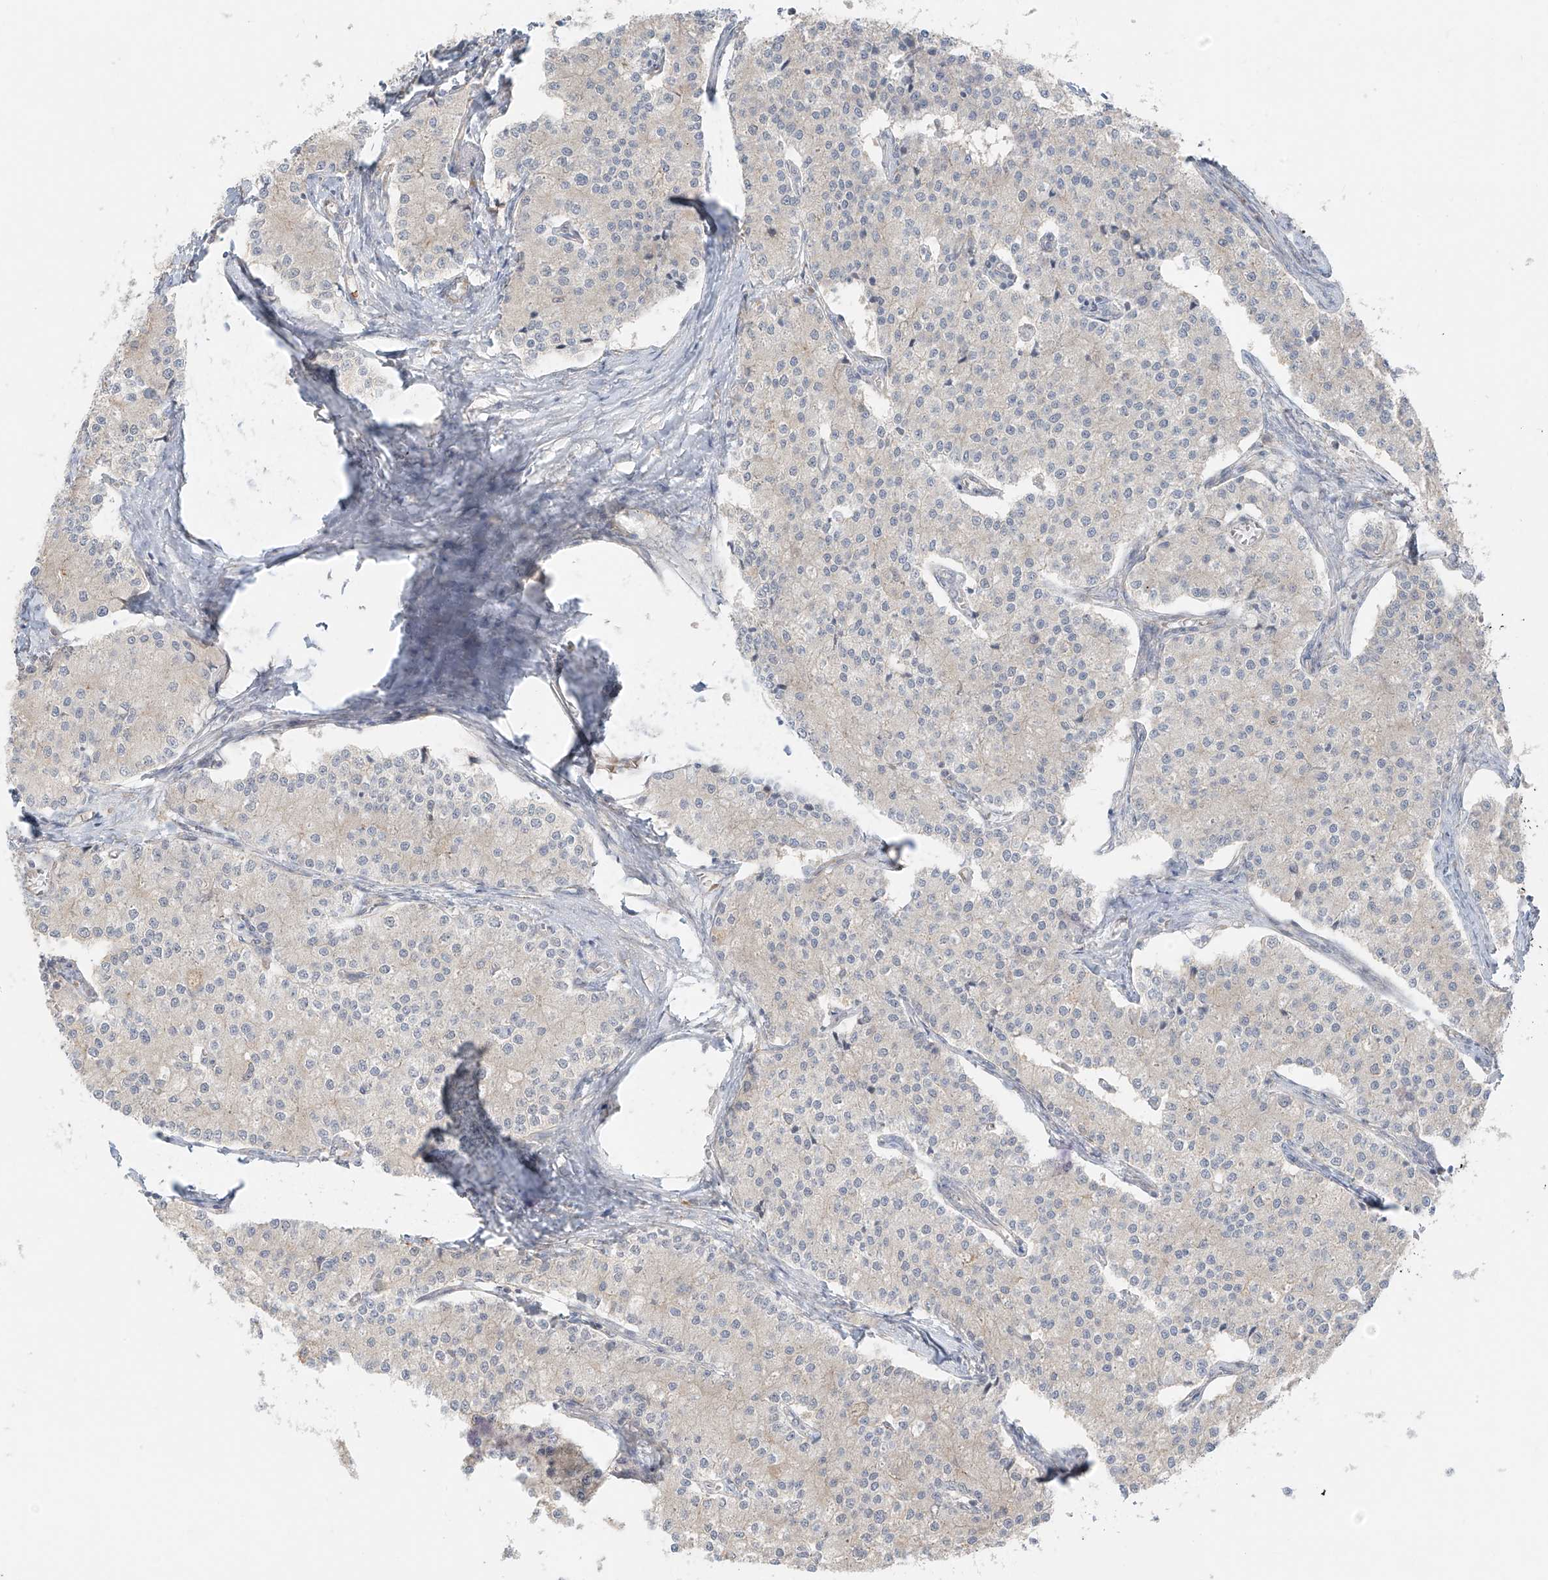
{"staining": {"intensity": "negative", "quantity": "none", "location": "none"}, "tissue": "carcinoid", "cell_type": "Tumor cells", "image_type": "cancer", "snomed": [{"axis": "morphology", "description": "Carcinoid, malignant, NOS"}, {"axis": "topography", "description": "Colon"}], "caption": "High power microscopy micrograph of an immunohistochemistry photomicrograph of carcinoid, revealing no significant expression in tumor cells.", "gene": "UST", "patient": {"sex": "female", "age": 52}}